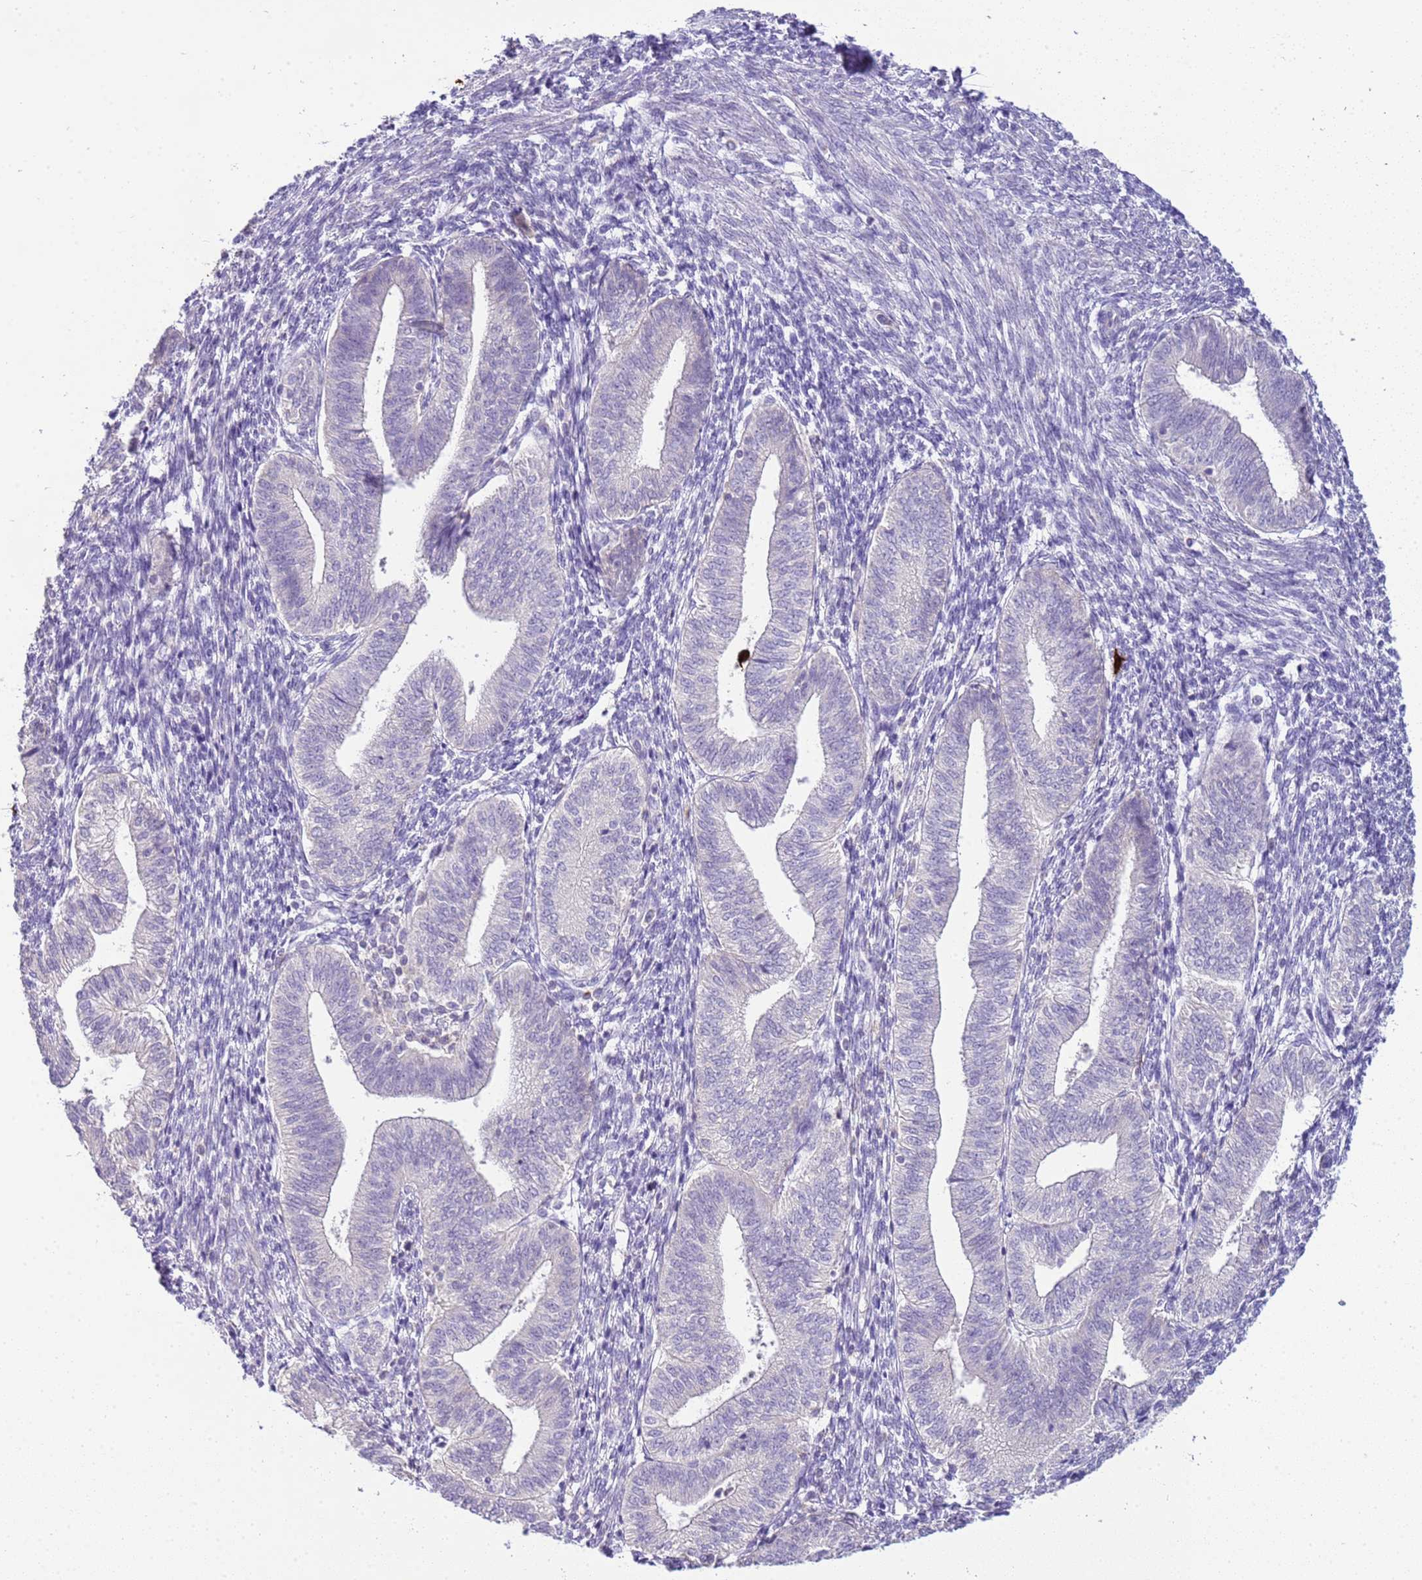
{"staining": {"intensity": "negative", "quantity": "none", "location": "none"}, "tissue": "endometrium", "cell_type": "Cells in endometrial stroma", "image_type": "normal", "snomed": [{"axis": "morphology", "description": "Normal tissue, NOS"}, {"axis": "topography", "description": "Endometrium"}], "caption": "This photomicrograph is of benign endometrium stained with immunohistochemistry (IHC) to label a protein in brown with the nuclei are counter-stained blue. There is no positivity in cells in endometrial stroma.", "gene": "IL2RG", "patient": {"sex": "female", "age": 34}}